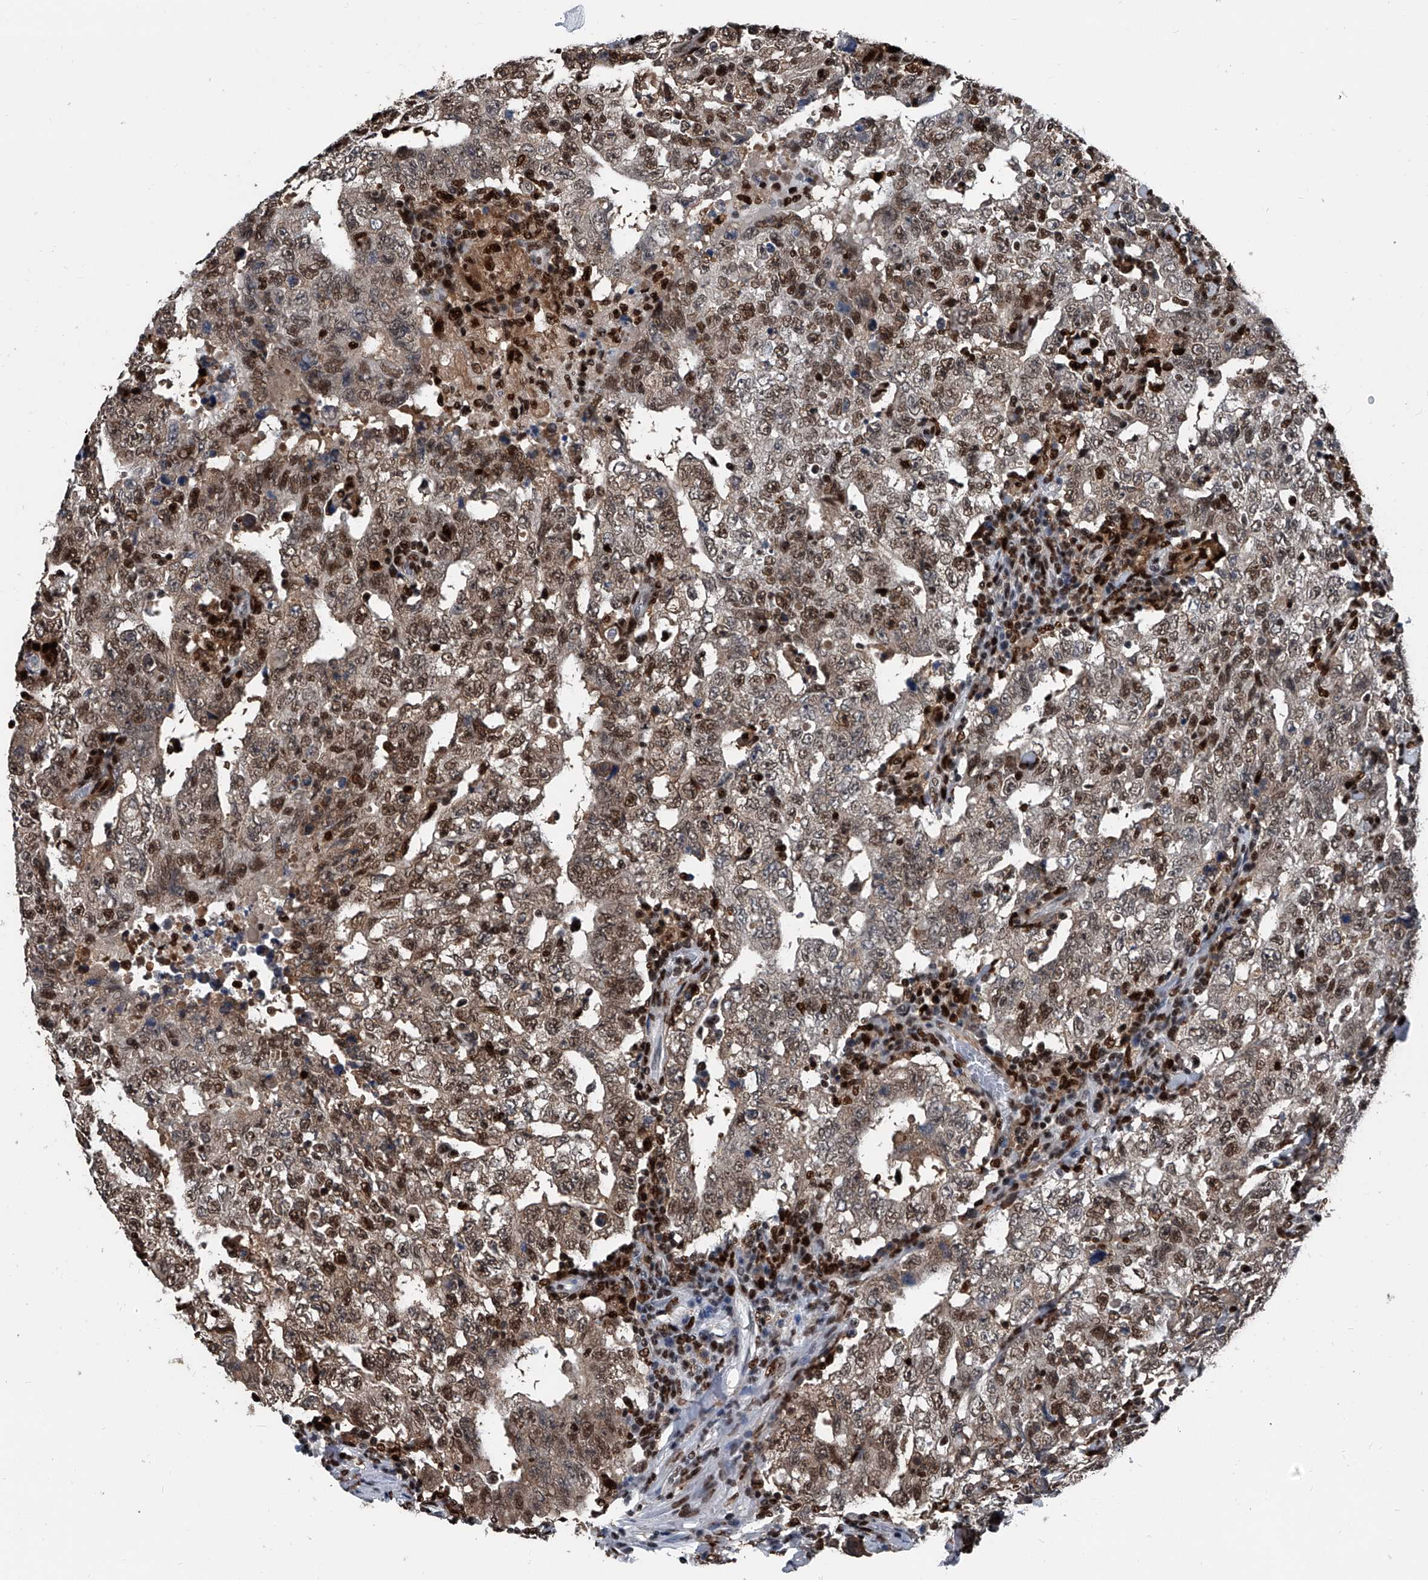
{"staining": {"intensity": "moderate", "quantity": ">75%", "location": "cytoplasmic/membranous"}, "tissue": "testis cancer", "cell_type": "Tumor cells", "image_type": "cancer", "snomed": [{"axis": "morphology", "description": "Carcinoma, Embryonal, NOS"}, {"axis": "topography", "description": "Testis"}], "caption": "Moderate cytoplasmic/membranous staining for a protein is present in approximately >75% of tumor cells of testis cancer (embryonal carcinoma) using immunohistochemistry (IHC).", "gene": "FKBP5", "patient": {"sex": "male", "age": 26}}